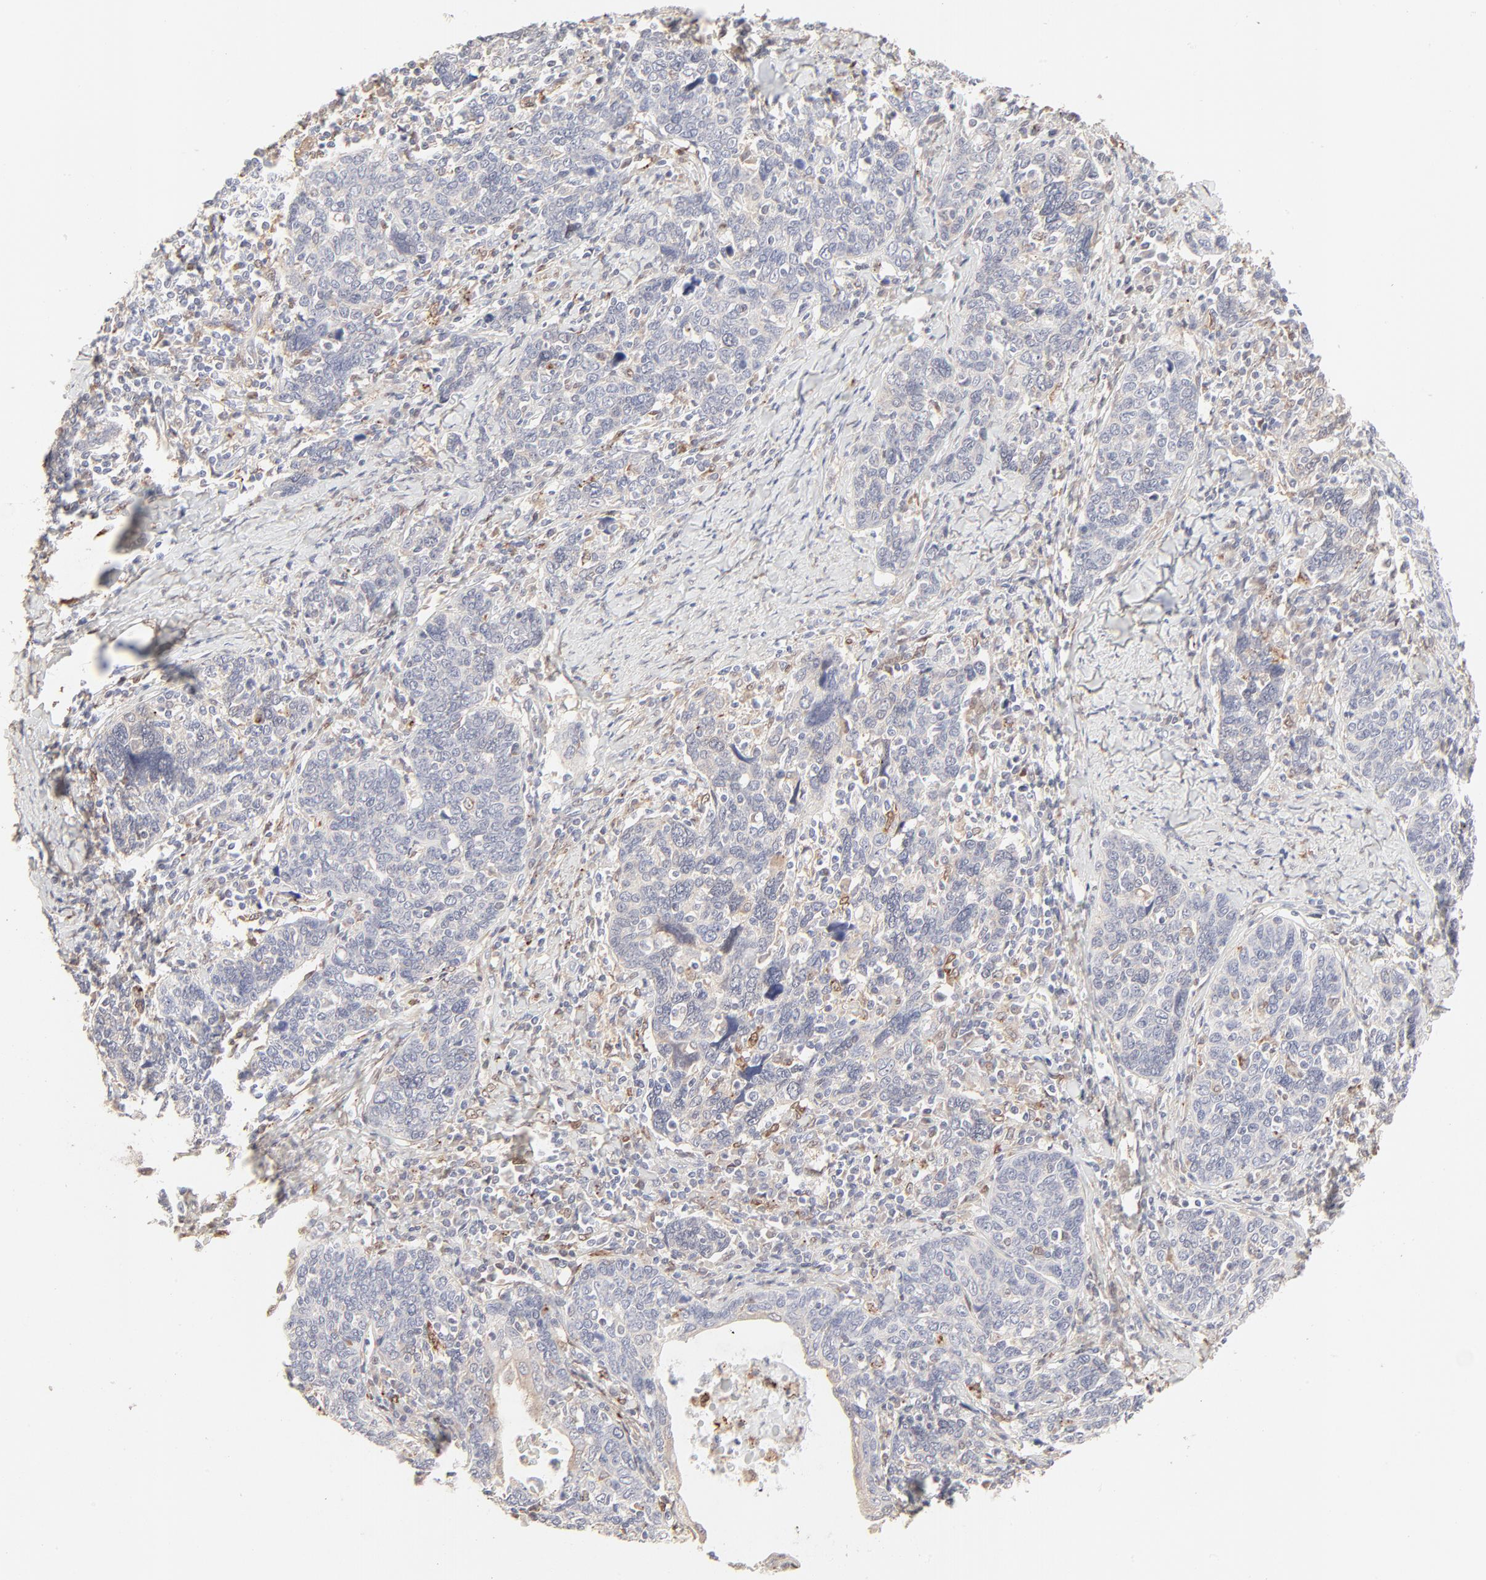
{"staining": {"intensity": "negative", "quantity": "none", "location": "none"}, "tissue": "cervical cancer", "cell_type": "Tumor cells", "image_type": "cancer", "snomed": [{"axis": "morphology", "description": "Squamous cell carcinoma, NOS"}, {"axis": "topography", "description": "Cervix"}], "caption": "This micrograph is of cervical squamous cell carcinoma stained with IHC to label a protein in brown with the nuclei are counter-stained blue. There is no positivity in tumor cells. (DAB (3,3'-diaminobenzidine) immunohistochemistry, high magnification).", "gene": "LGALS2", "patient": {"sex": "female", "age": 41}}